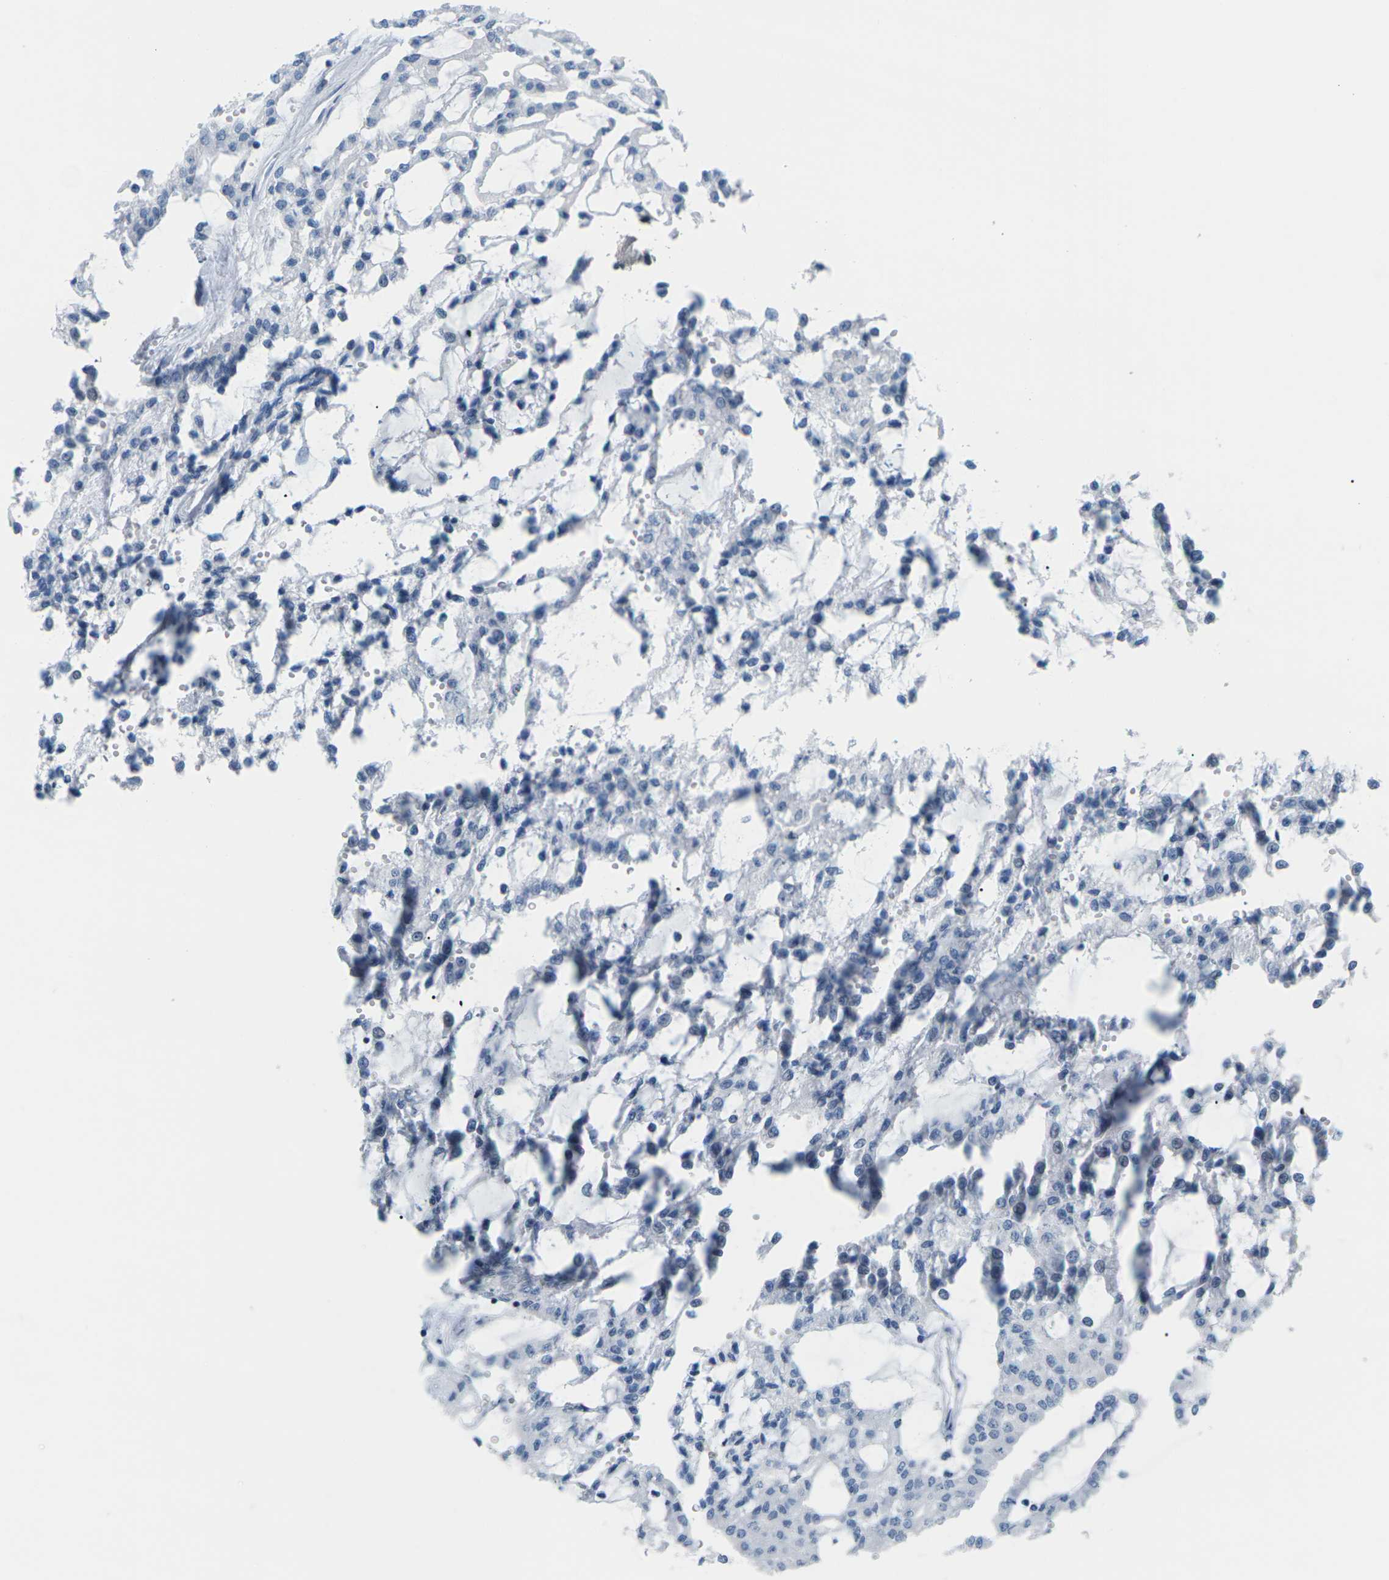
{"staining": {"intensity": "negative", "quantity": "none", "location": "none"}, "tissue": "renal cancer", "cell_type": "Tumor cells", "image_type": "cancer", "snomed": [{"axis": "morphology", "description": "Adenocarcinoma, NOS"}, {"axis": "topography", "description": "Kidney"}], "caption": "A photomicrograph of human adenocarcinoma (renal) is negative for staining in tumor cells.", "gene": "SLC12A1", "patient": {"sex": "male", "age": 63}}